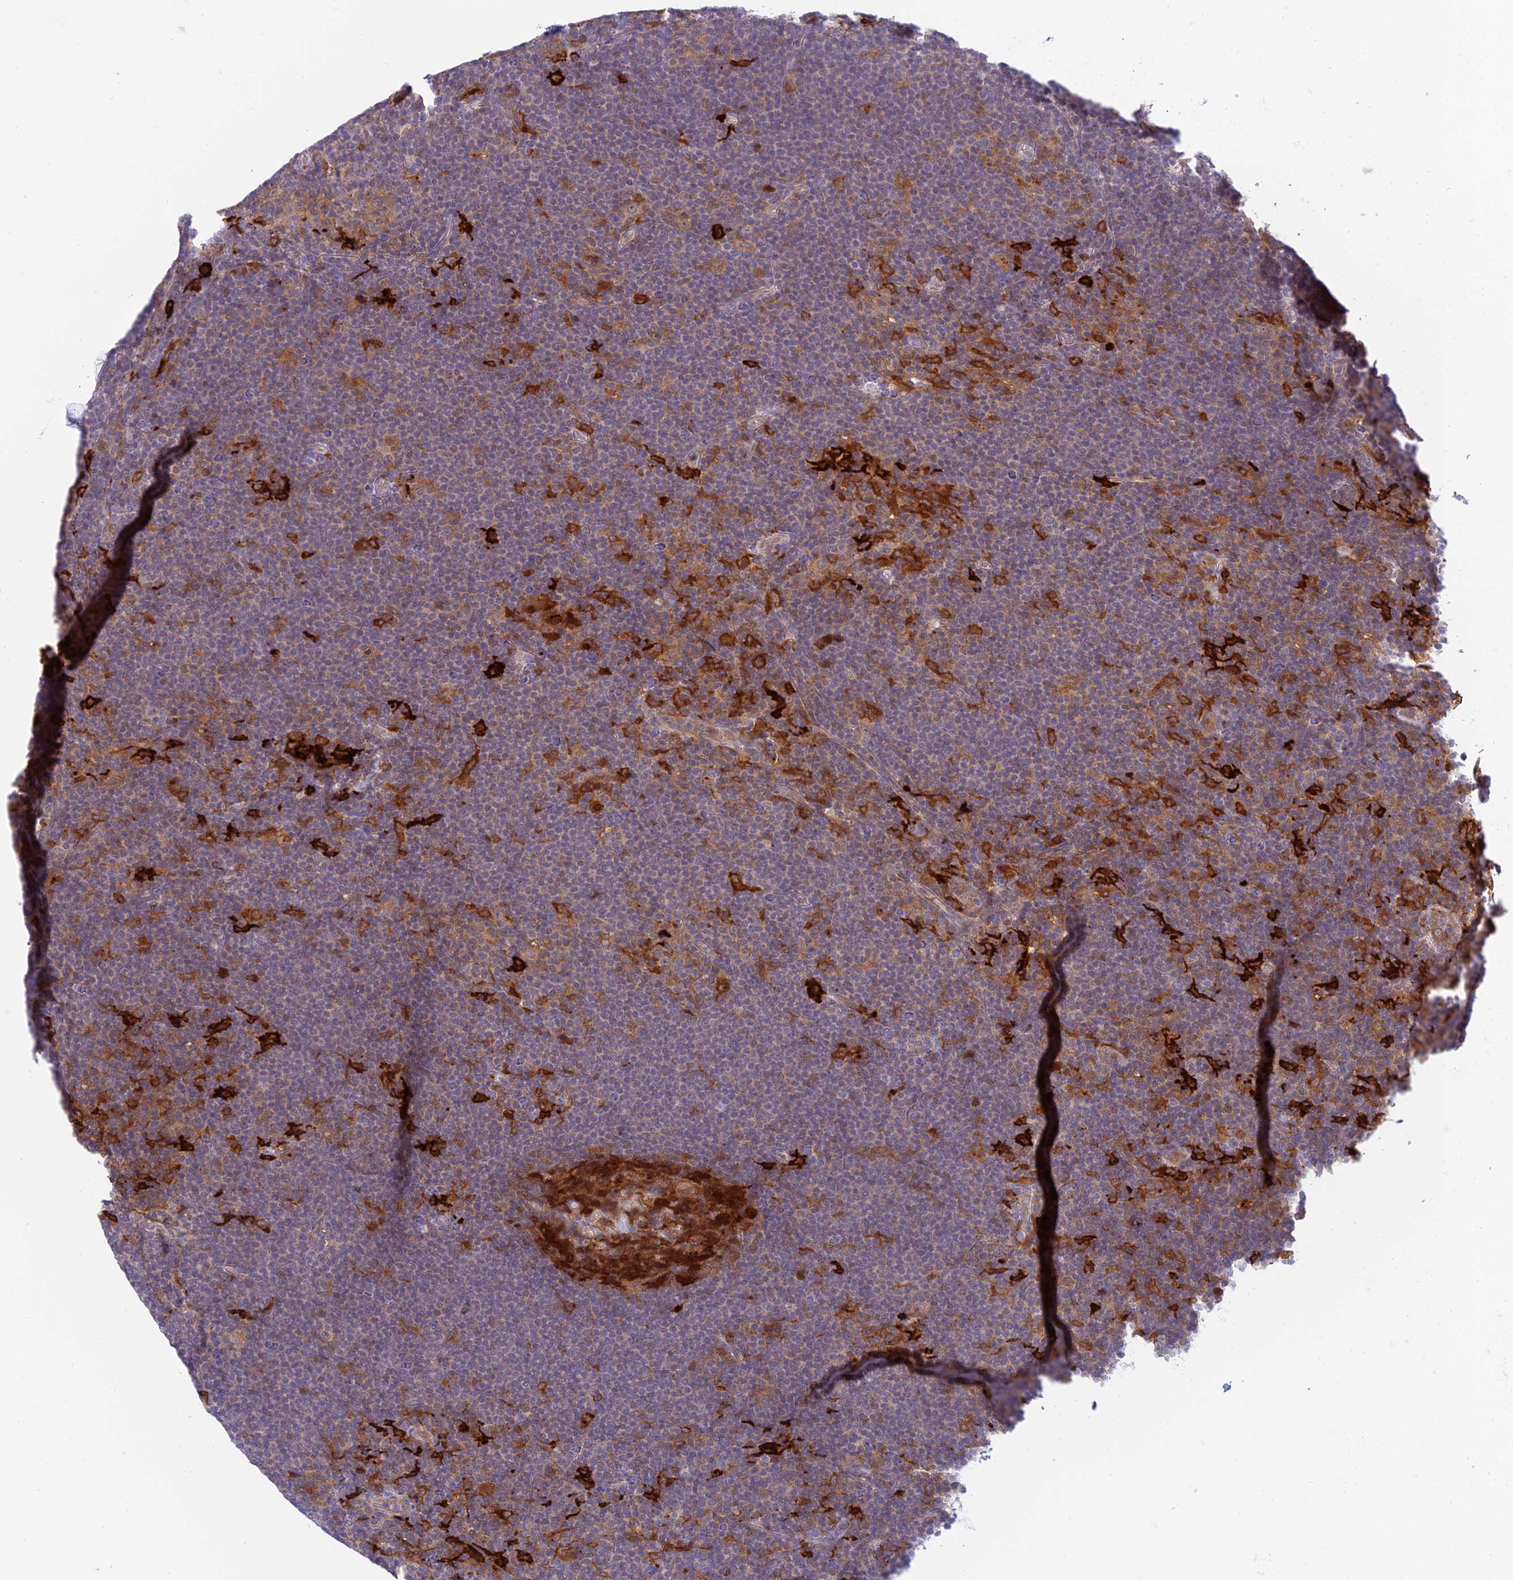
{"staining": {"intensity": "weak", "quantity": "25%-75%", "location": "cytoplasmic/membranous"}, "tissue": "lymphoma", "cell_type": "Tumor cells", "image_type": "cancer", "snomed": [{"axis": "morphology", "description": "Hodgkin's disease, NOS"}, {"axis": "topography", "description": "Lymph node"}], "caption": "A brown stain highlights weak cytoplasmic/membranous expression of a protein in human Hodgkin's disease tumor cells.", "gene": "UBE2G1", "patient": {"sex": "female", "age": 57}}